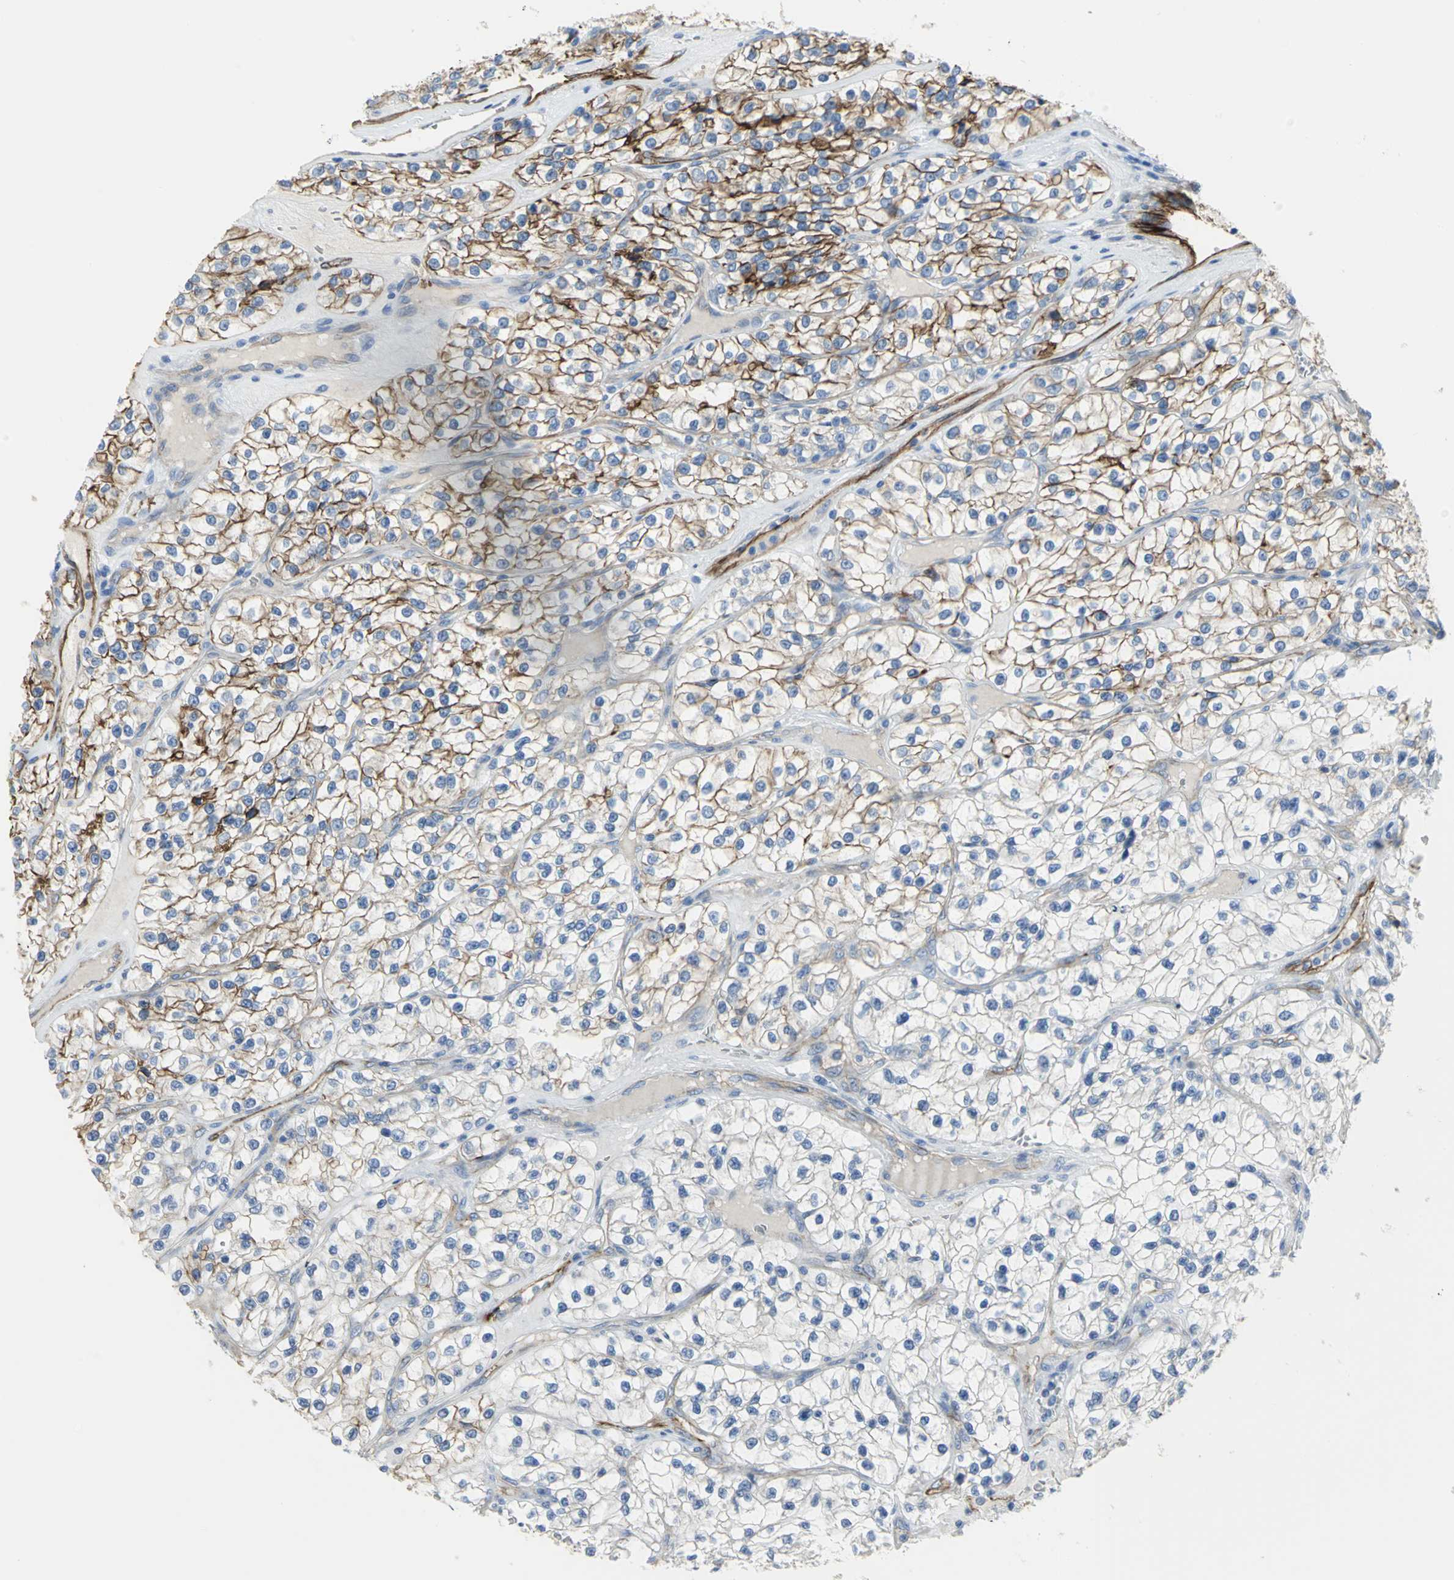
{"staining": {"intensity": "strong", "quantity": "25%-75%", "location": "cytoplasmic/membranous"}, "tissue": "renal cancer", "cell_type": "Tumor cells", "image_type": "cancer", "snomed": [{"axis": "morphology", "description": "Adenocarcinoma, NOS"}, {"axis": "topography", "description": "Kidney"}], "caption": "A high-resolution micrograph shows IHC staining of renal adenocarcinoma, which displays strong cytoplasmic/membranous positivity in approximately 25%-75% of tumor cells. The staining was performed using DAB (3,3'-diaminobenzidine) to visualize the protein expression in brown, while the nuclei were stained in blue with hematoxylin (Magnification: 20x).", "gene": "FLNB", "patient": {"sex": "female", "age": 57}}